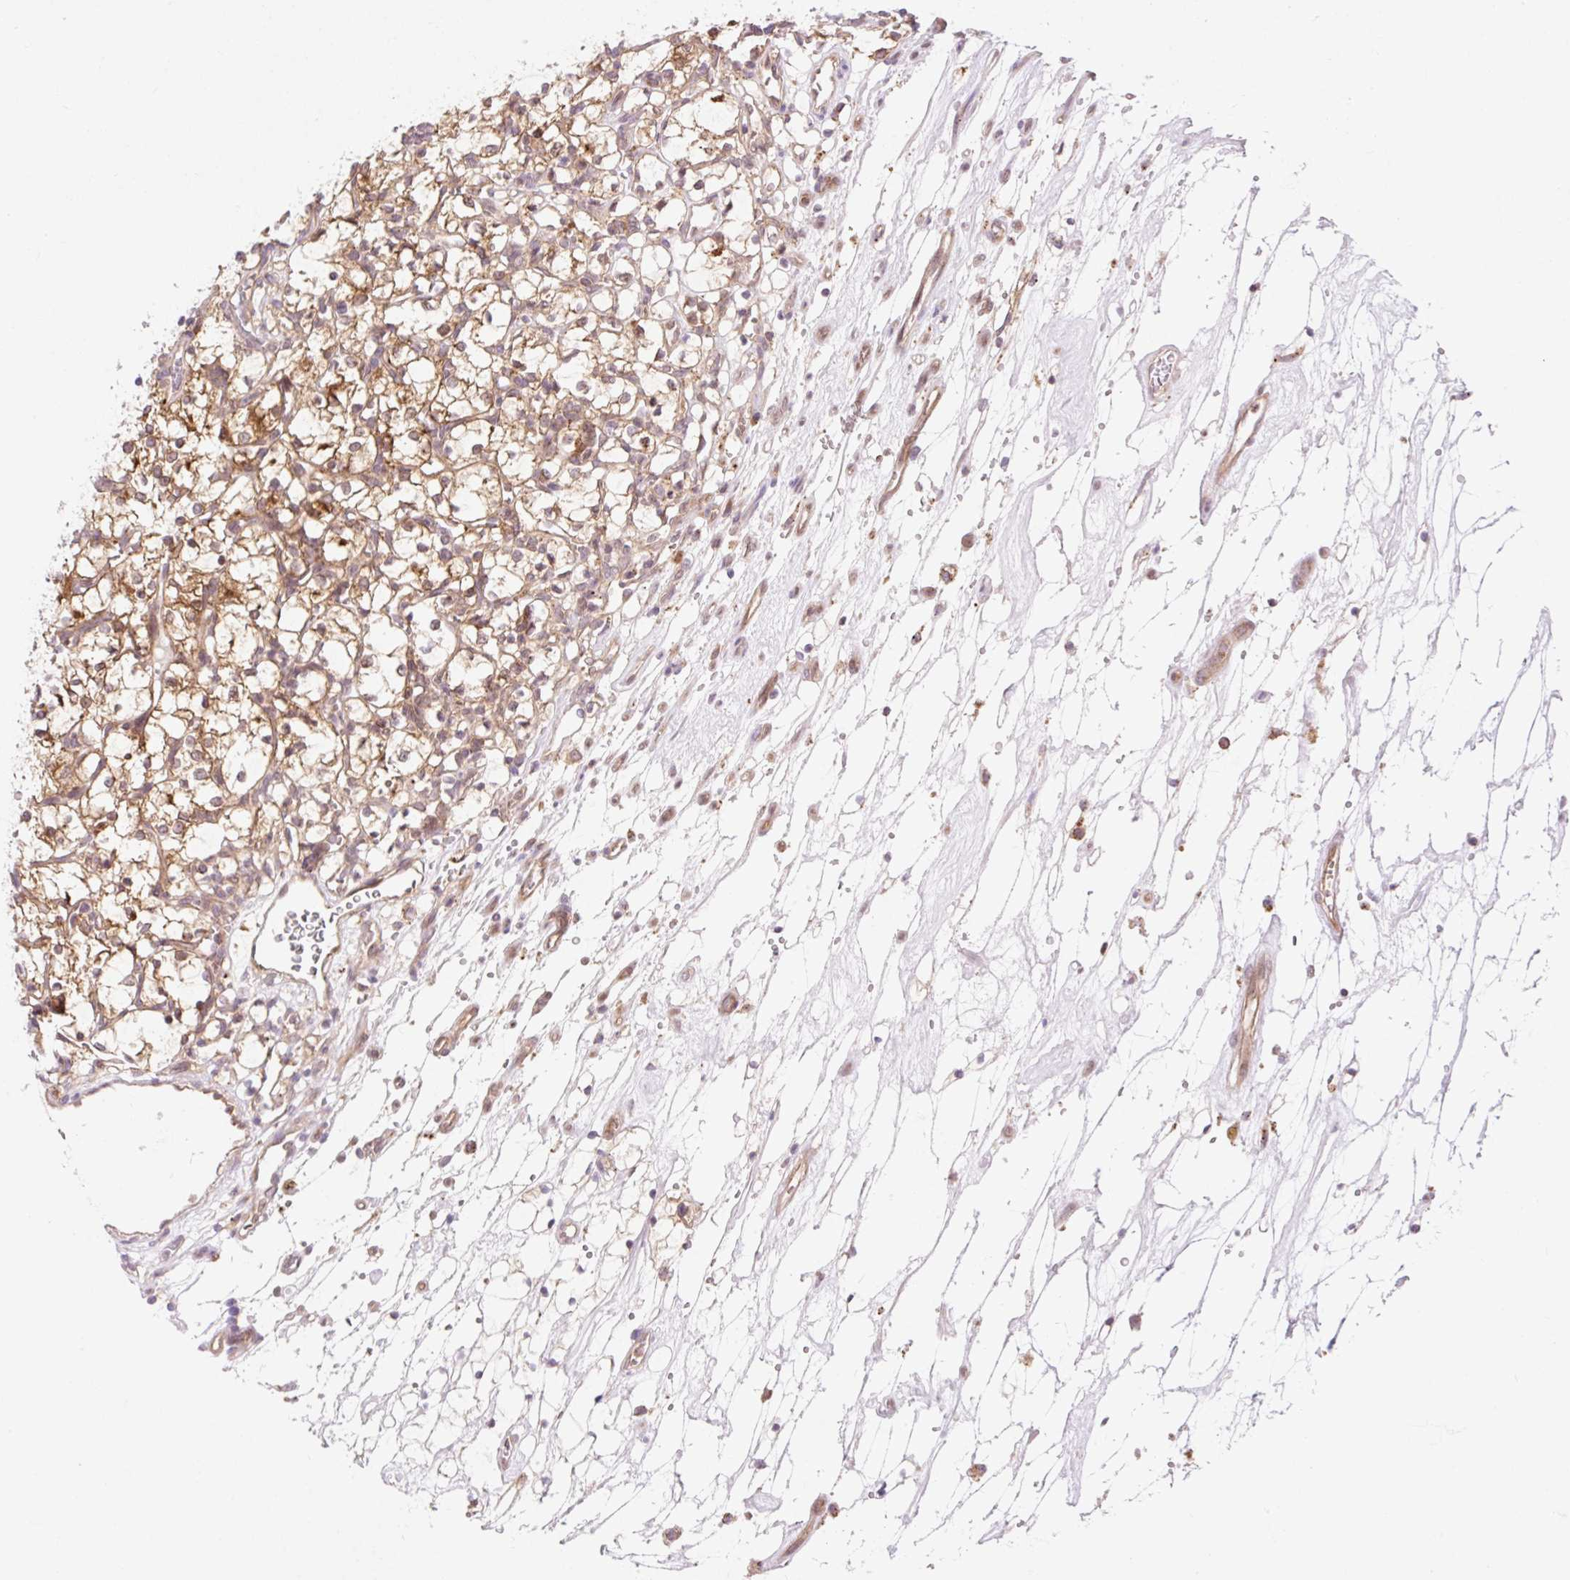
{"staining": {"intensity": "moderate", "quantity": ">75%", "location": "cytoplasmic/membranous"}, "tissue": "renal cancer", "cell_type": "Tumor cells", "image_type": "cancer", "snomed": [{"axis": "morphology", "description": "Adenocarcinoma, NOS"}, {"axis": "topography", "description": "Kidney"}], "caption": "High-power microscopy captured an immunohistochemistry (IHC) photomicrograph of renal cancer, revealing moderate cytoplasmic/membranous positivity in about >75% of tumor cells.", "gene": "VPS4A", "patient": {"sex": "female", "age": 69}}